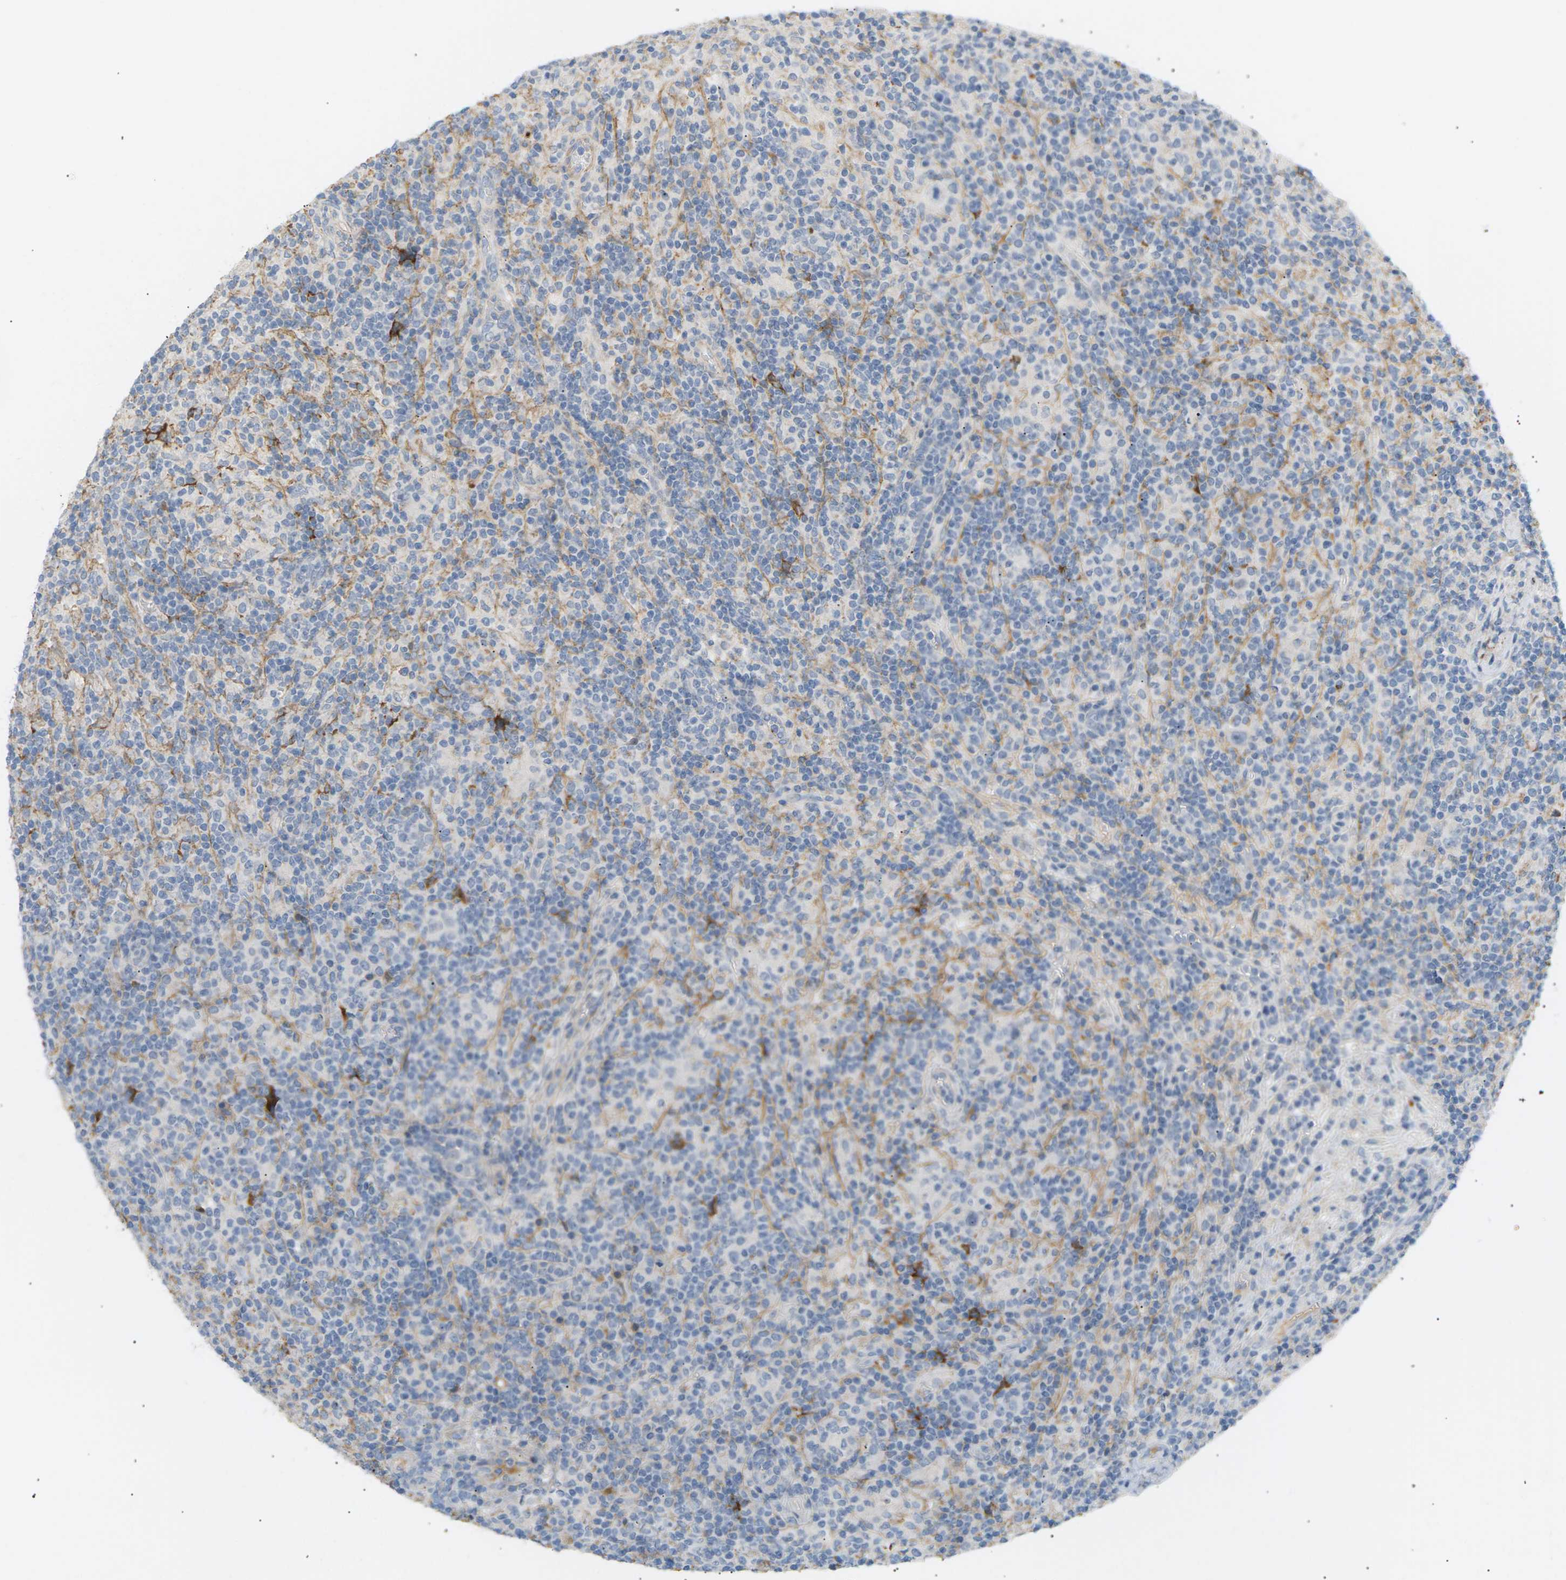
{"staining": {"intensity": "negative", "quantity": "none", "location": "none"}, "tissue": "lymphoma", "cell_type": "Tumor cells", "image_type": "cancer", "snomed": [{"axis": "morphology", "description": "Hodgkin's disease, NOS"}, {"axis": "topography", "description": "Lymph node"}], "caption": "An immunohistochemistry histopathology image of lymphoma is shown. There is no staining in tumor cells of lymphoma.", "gene": "CLU", "patient": {"sex": "male", "age": 70}}